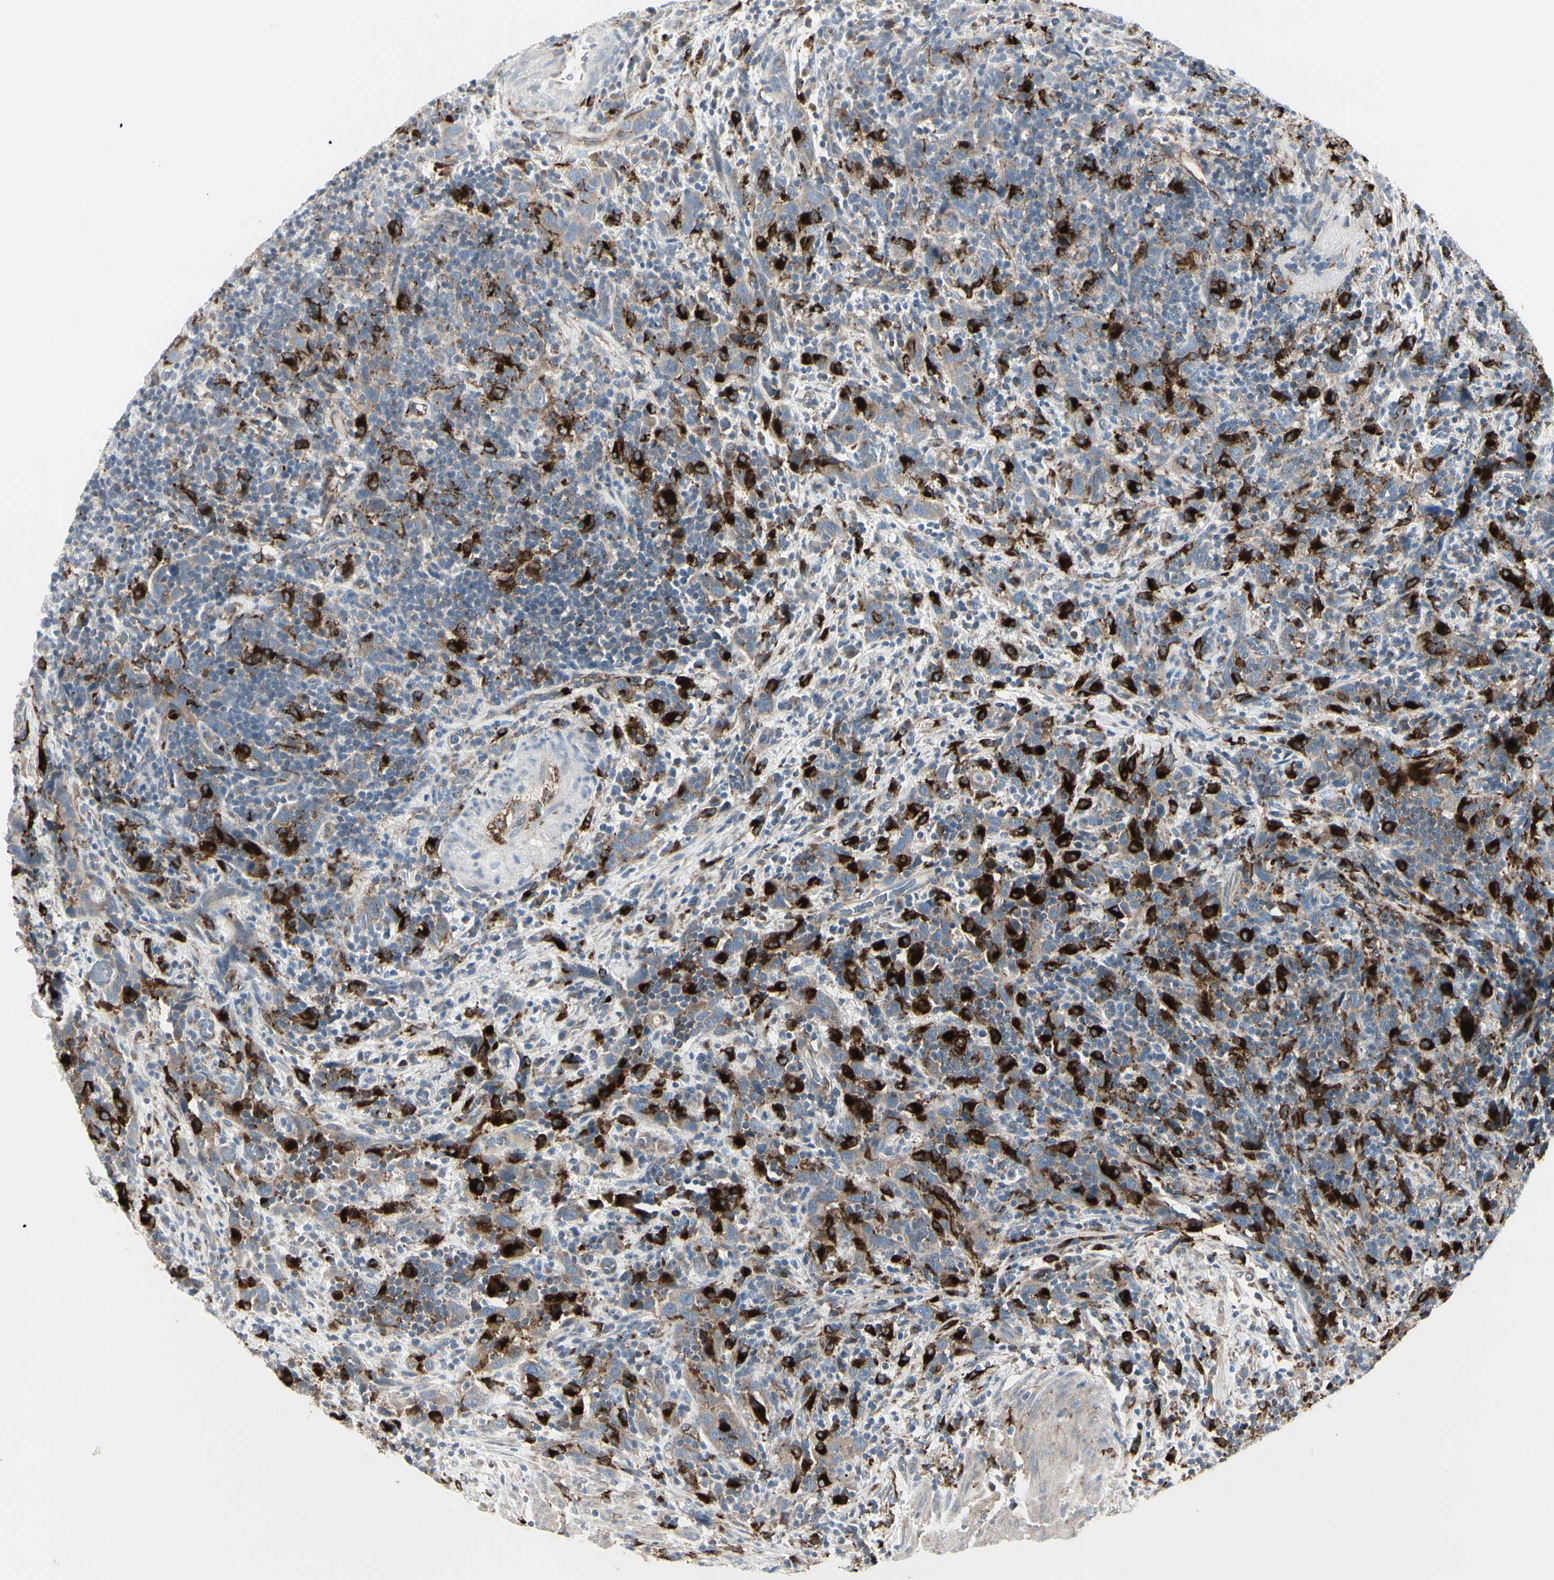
{"staining": {"intensity": "weak", "quantity": ">75%", "location": "cytoplasmic/membranous"}, "tissue": "urothelial cancer", "cell_type": "Tumor cells", "image_type": "cancer", "snomed": [{"axis": "morphology", "description": "Urothelial carcinoma, High grade"}, {"axis": "topography", "description": "Urinary bladder"}], "caption": "Urothelial cancer stained for a protein reveals weak cytoplasmic/membranous positivity in tumor cells.", "gene": "ATP6V1B2", "patient": {"sex": "male", "age": 61}}